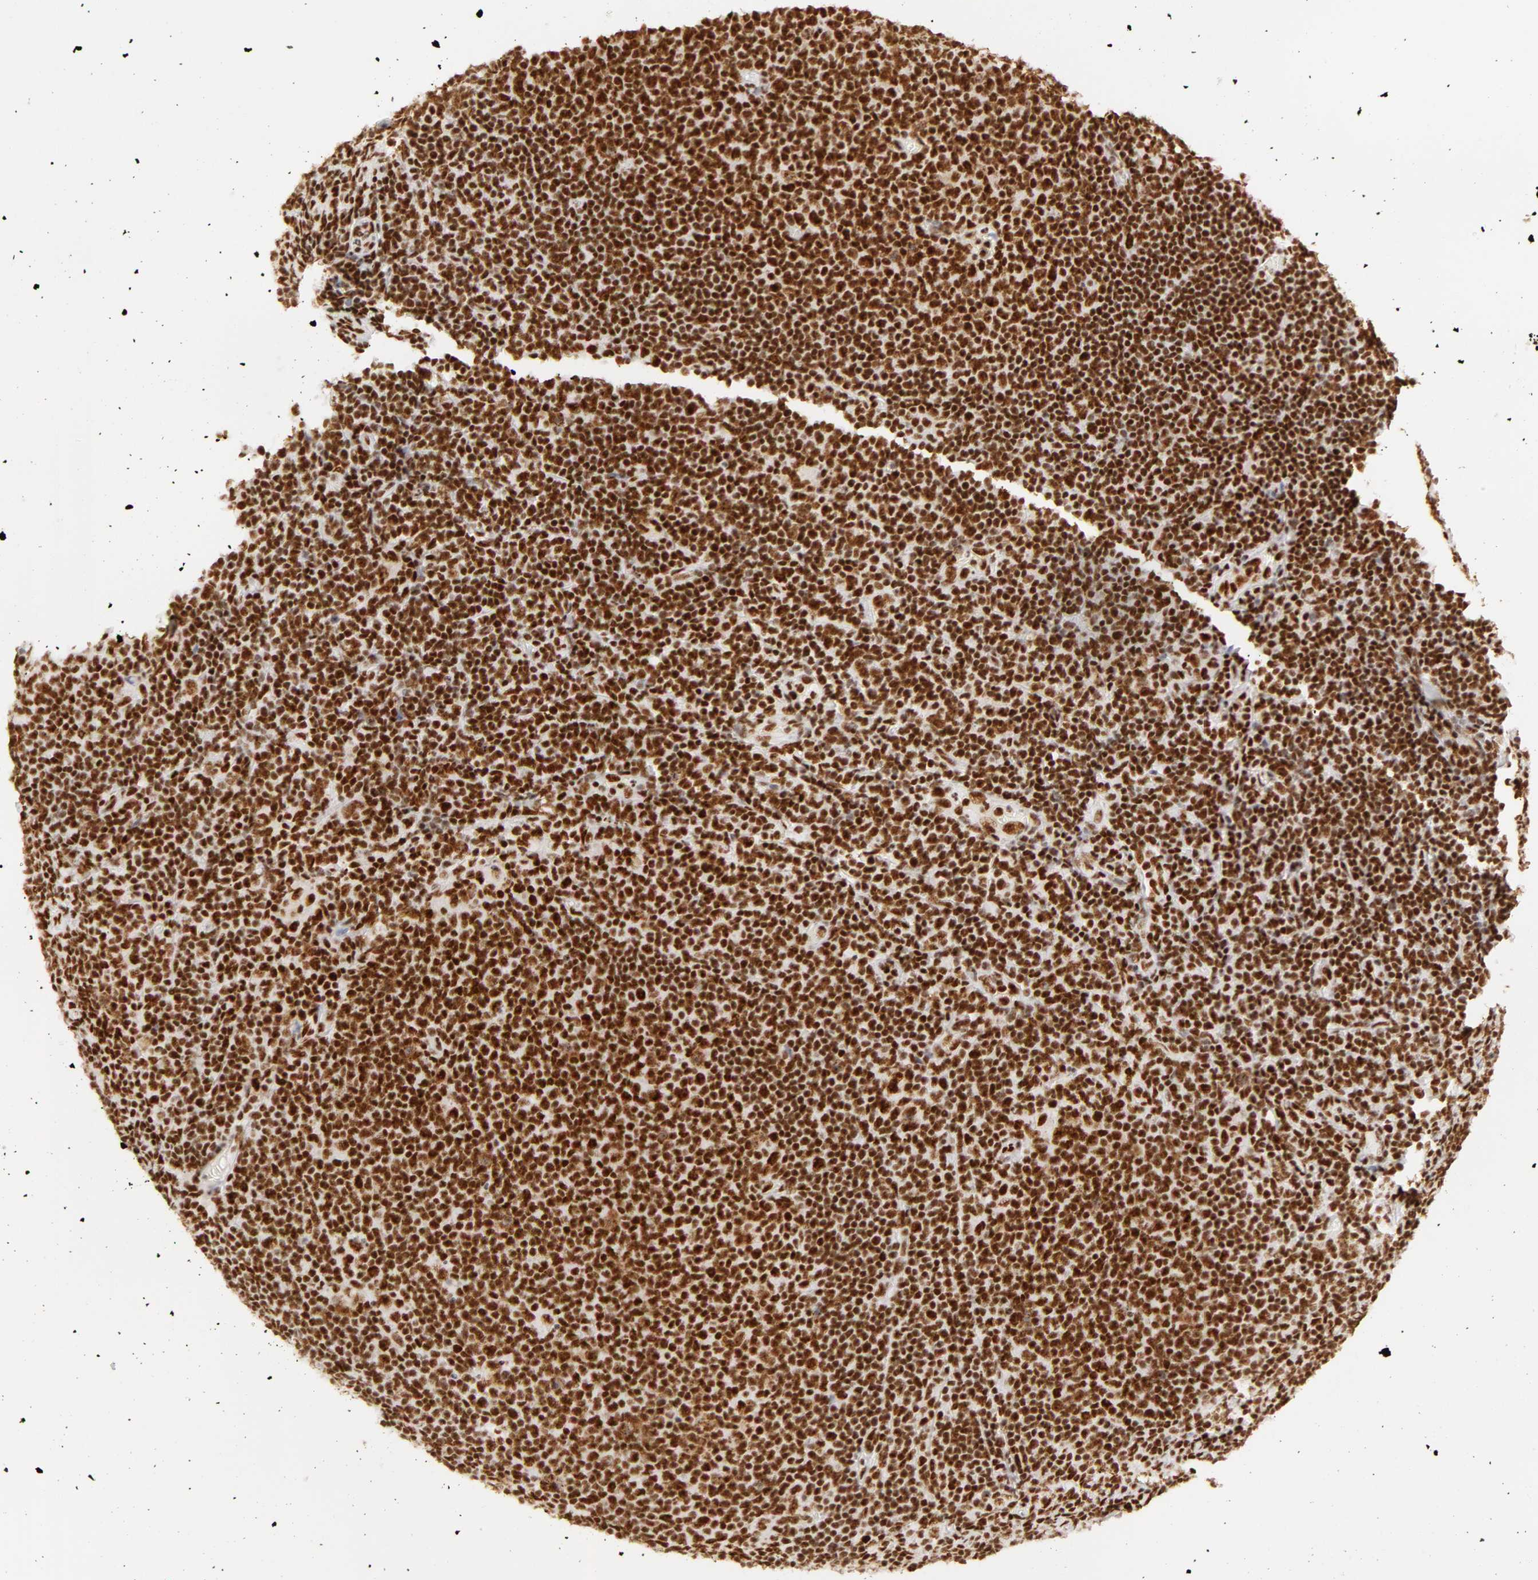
{"staining": {"intensity": "strong", "quantity": ">75%", "location": "nuclear"}, "tissue": "lymphoma", "cell_type": "Tumor cells", "image_type": "cancer", "snomed": [{"axis": "morphology", "description": "Malignant lymphoma, non-Hodgkin's type, Low grade"}, {"axis": "topography", "description": "Lymph node"}], "caption": "Protein positivity by IHC reveals strong nuclear staining in approximately >75% of tumor cells in lymphoma.", "gene": "RBM39", "patient": {"sex": "male", "age": 74}}